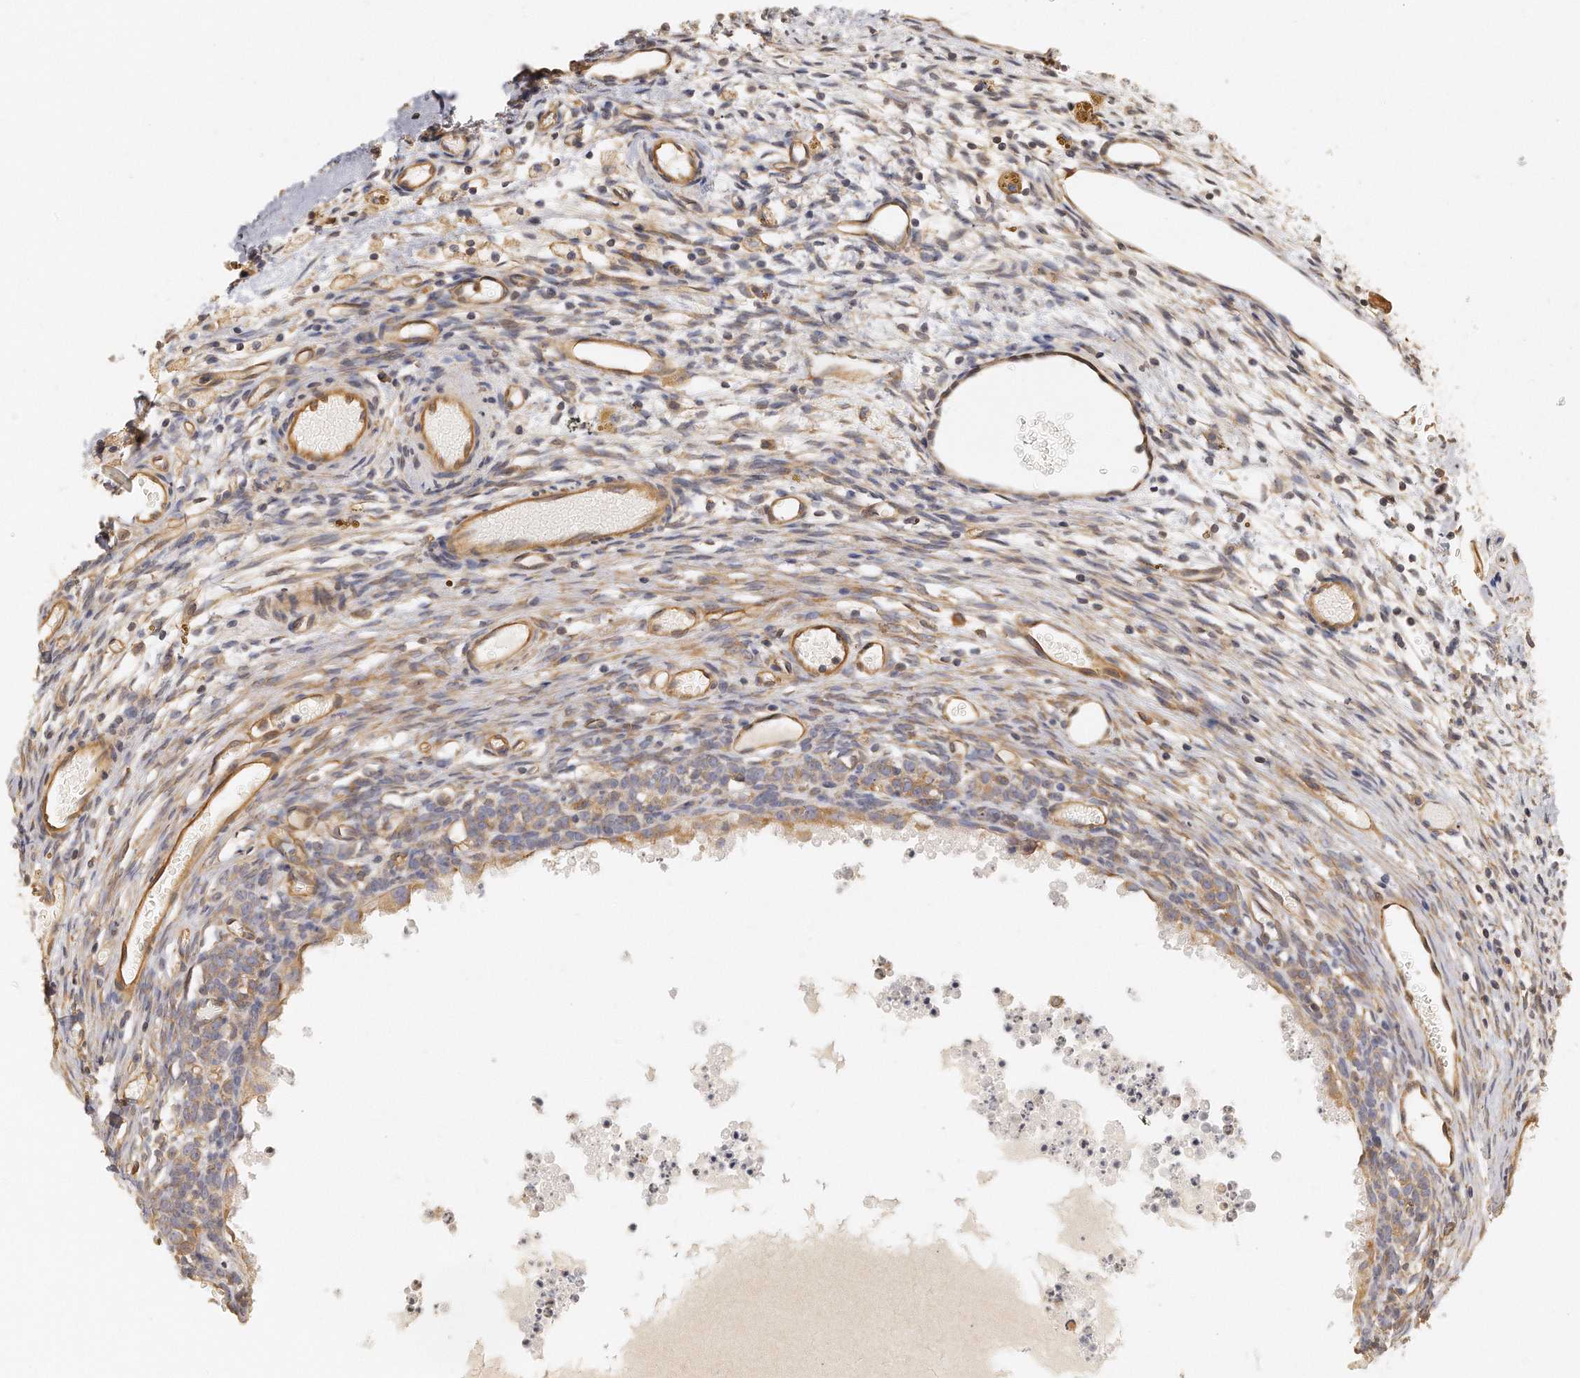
{"staining": {"intensity": "moderate", "quantity": "25%-75%", "location": "cytoplasmic/membranous"}, "tissue": "ovary", "cell_type": "Ovarian stroma cells", "image_type": "normal", "snomed": [{"axis": "morphology", "description": "Normal tissue, NOS"}, {"axis": "topography", "description": "Ovary"}], "caption": "High-power microscopy captured an immunohistochemistry histopathology image of benign ovary, revealing moderate cytoplasmic/membranous expression in approximately 25%-75% of ovarian stroma cells.", "gene": "CHST7", "patient": {"sex": "female", "age": 35}}